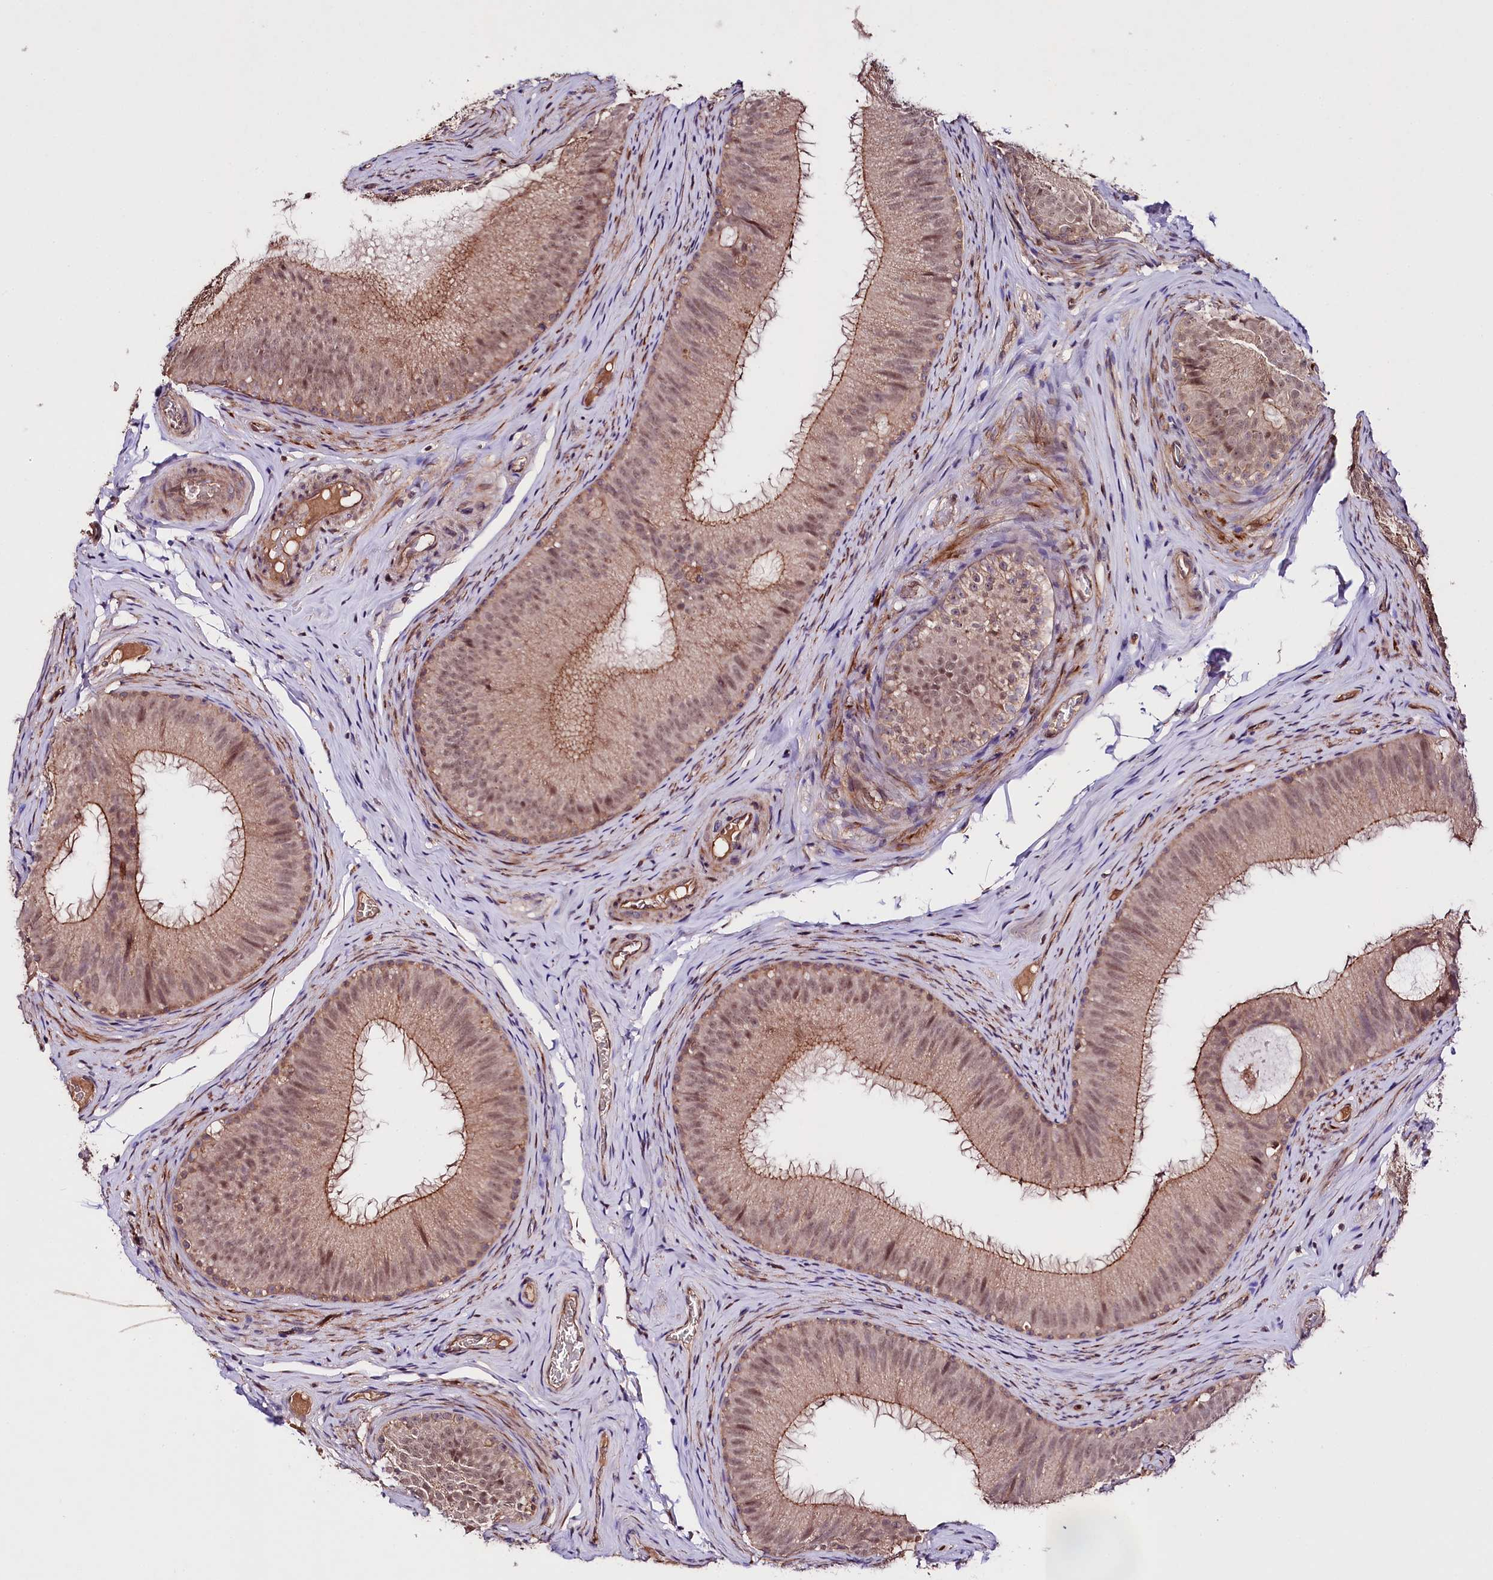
{"staining": {"intensity": "moderate", "quantity": ">75%", "location": "cytoplasmic/membranous,nuclear"}, "tissue": "epididymis", "cell_type": "Glandular cells", "image_type": "normal", "snomed": [{"axis": "morphology", "description": "Normal tissue, NOS"}, {"axis": "topography", "description": "Epididymis"}], "caption": "Protein staining demonstrates moderate cytoplasmic/membranous,nuclear expression in approximately >75% of glandular cells in unremarkable epididymis. (IHC, brightfield microscopy, high magnification).", "gene": "TAFAZZIN", "patient": {"sex": "male", "age": 34}}